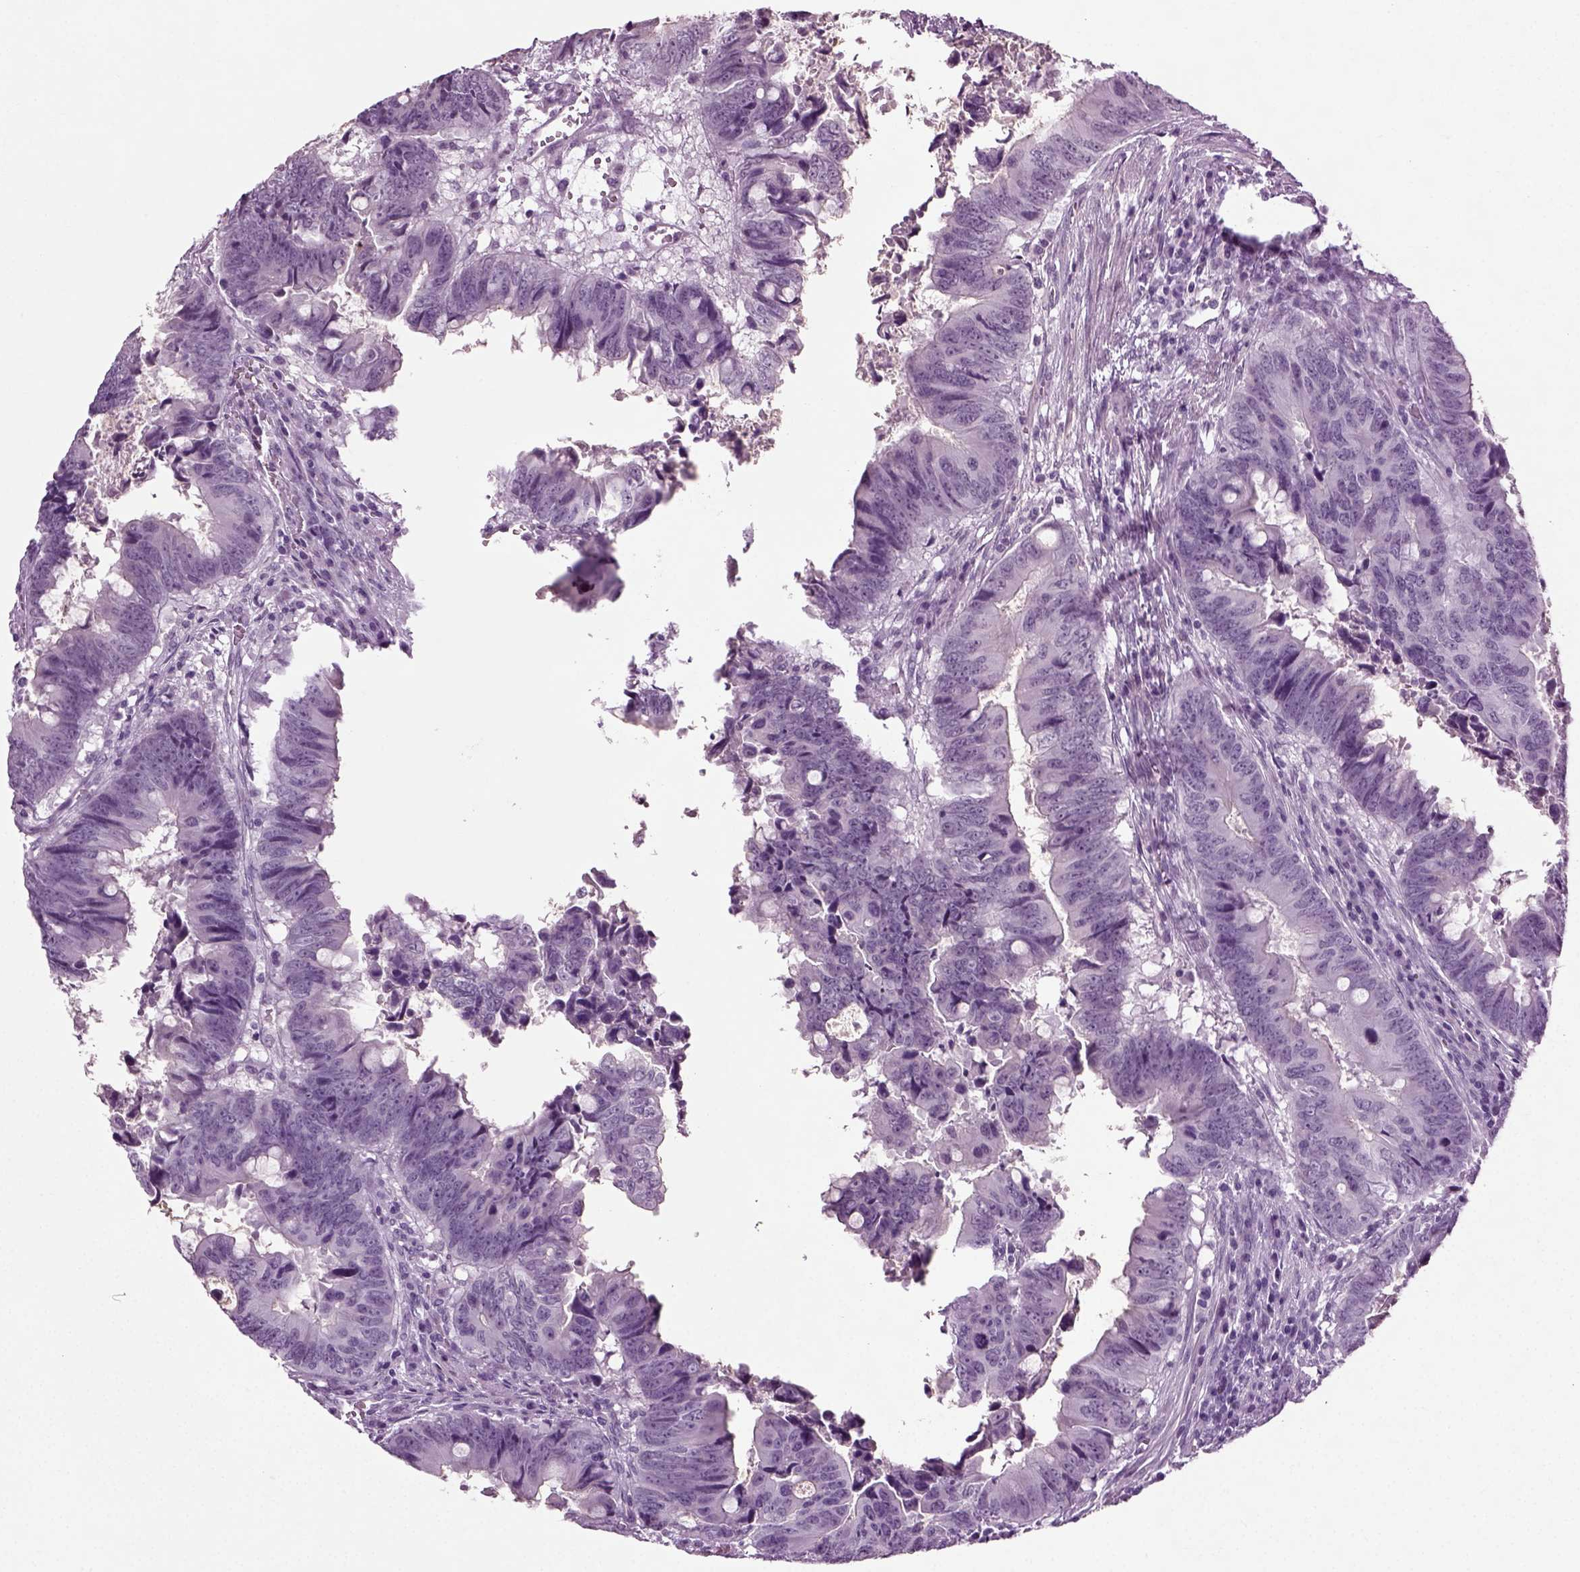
{"staining": {"intensity": "negative", "quantity": "none", "location": "none"}, "tissue": "colorectal cancer", "cell_type": "Tumor cells", "image_type": "cancer", "snomed": [{"axis": "morphology", "description": "Adenocarcinoma, NOS"}, {"axis": "topography", "description": "Colon"}], "caption": "Histopathology image shows no protein expression in tumor cells of colorectal cancer (adenocarcinoma) tissue. Brightfield microscopy of immunohistochemistry stained with DAB (brown) and hematoxylin (blue), captured at high magnification.", "gene": "ZC2HC1C", "patient": {"sex": "female", "age": 82}}